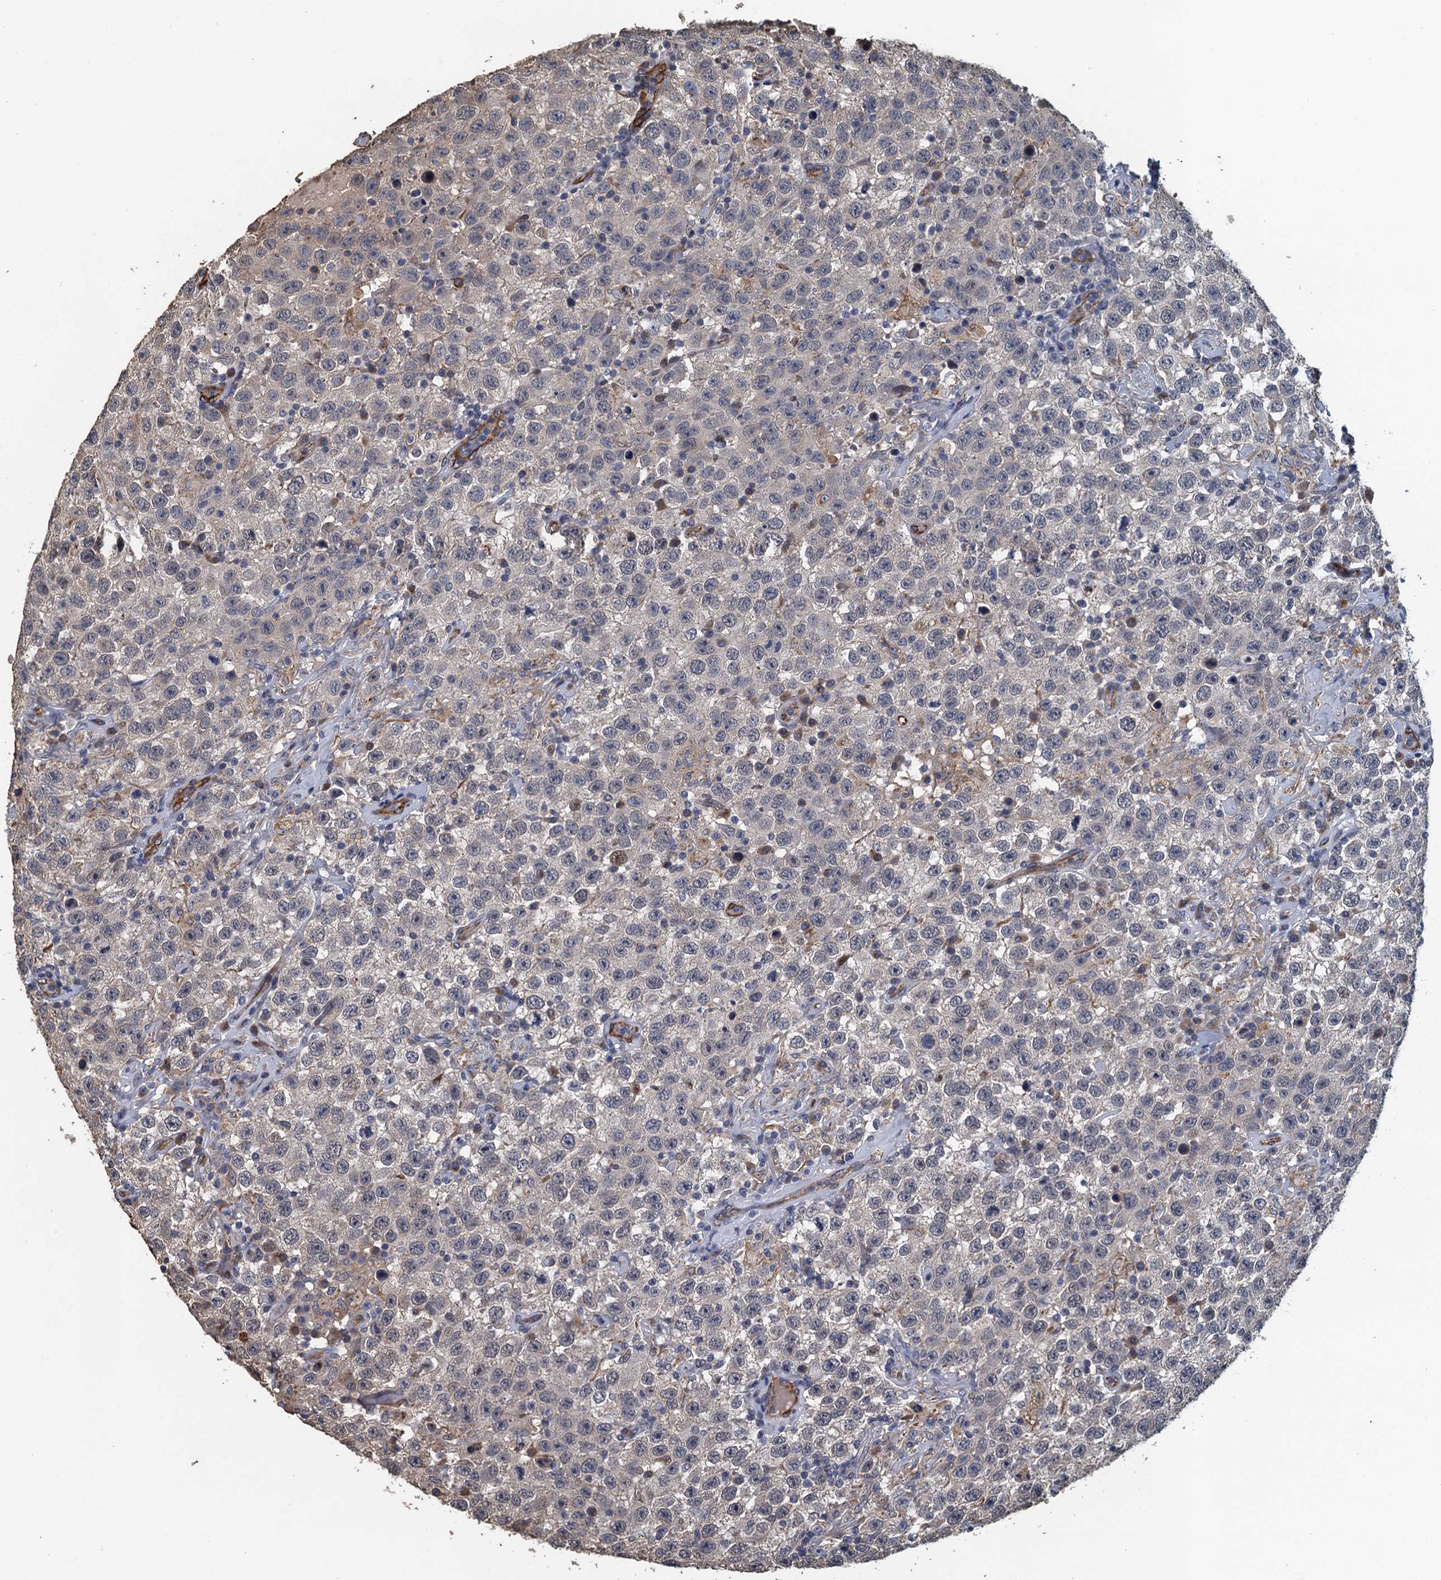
{"staining": {"intensity": "negative", "quantity": "none", "location": "none"}, "tissue": "testis cancer", "cell_type": "Tumor cells", "image_type": "cancer", "snomed": [{"axis": "morphology", "description": "Seminoma, NOS"}, {"axis": "topography", "description": "Testis"}], "caption": "Immunohistochemical staining of human seminoma (testis) exhibits no significant staining in tumor cells.", "gene": "ACSBG1", "patient": {"sex": "male", "age": 41}}